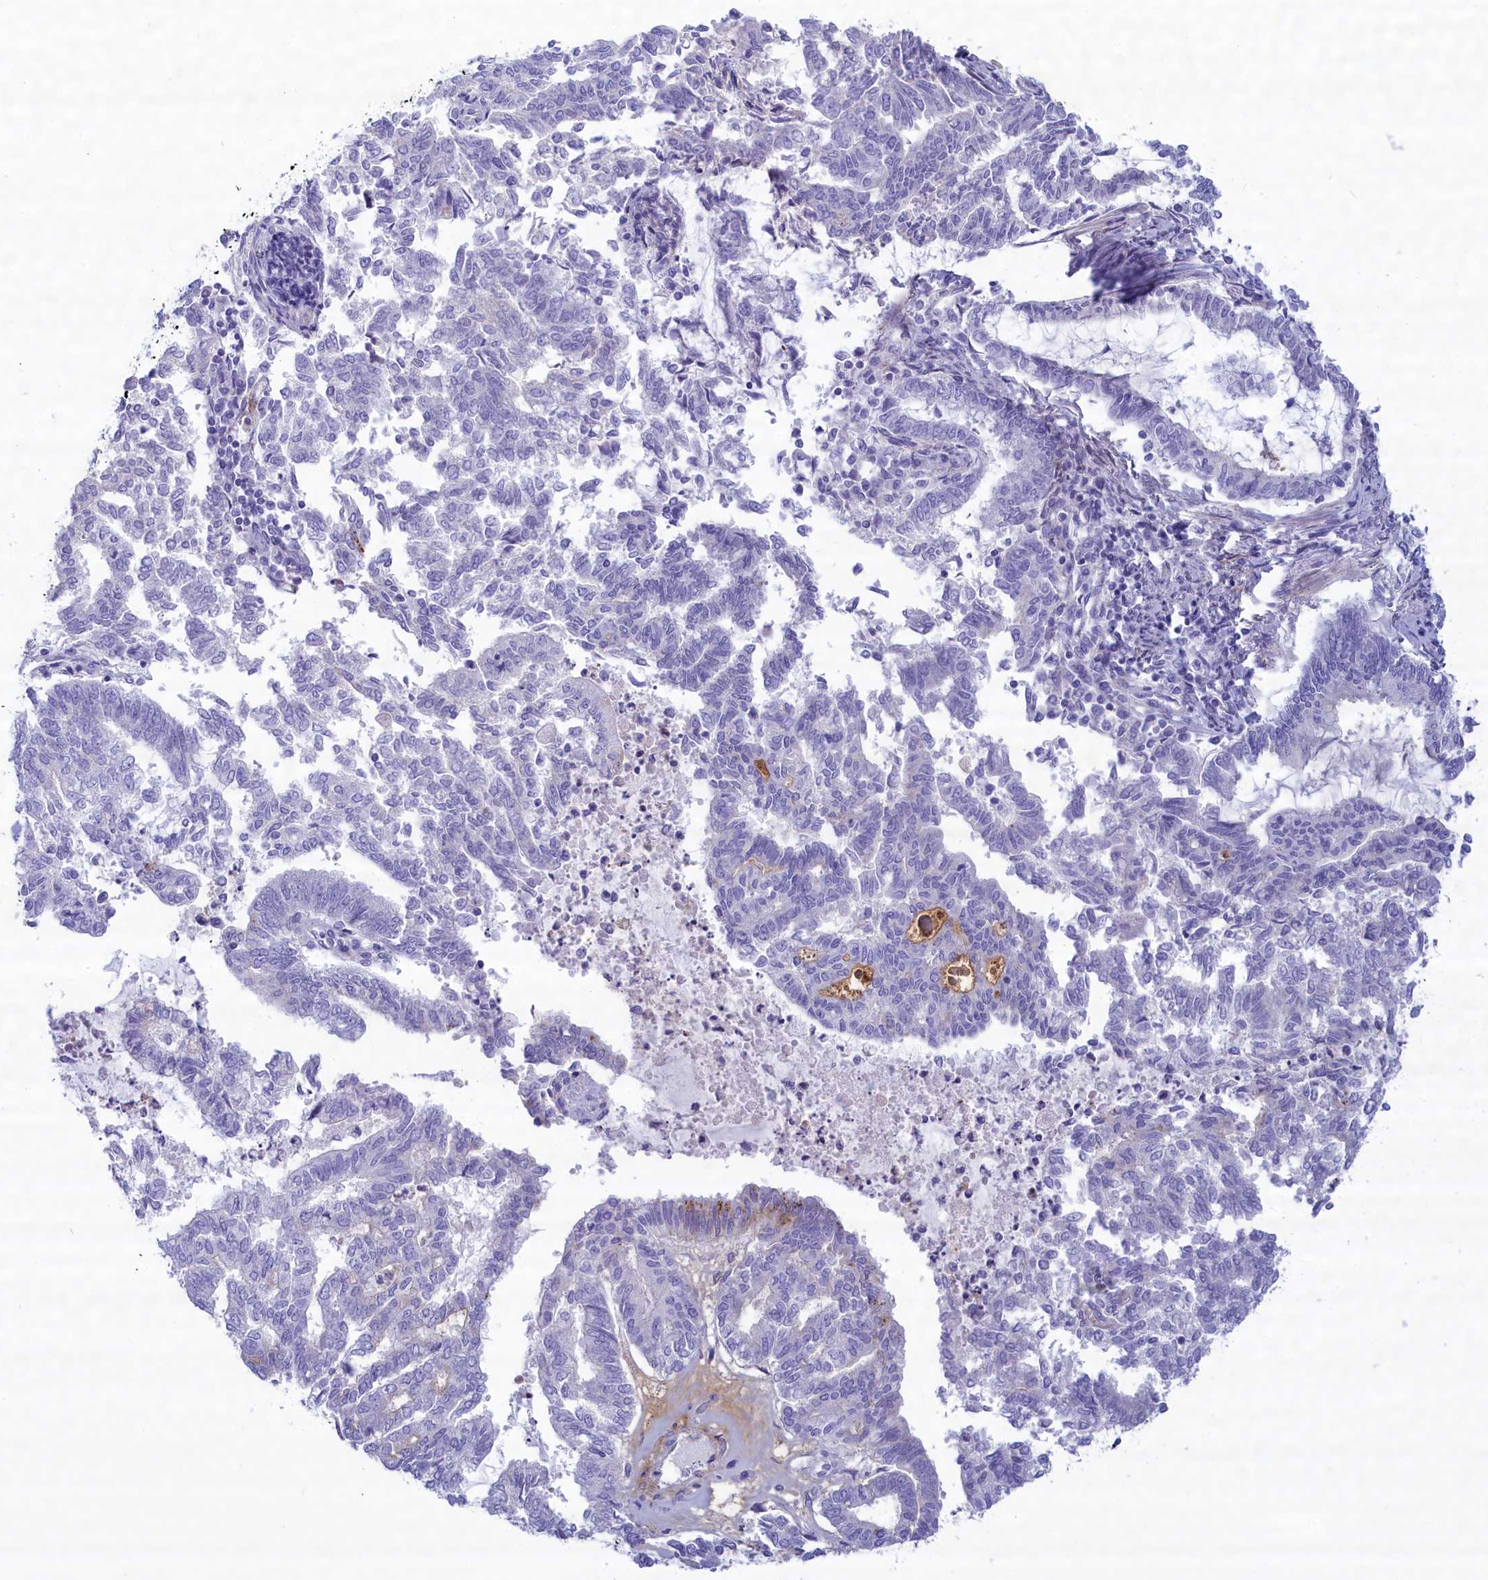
{"staining": {"intensity": "negative", "quantity": "none", "location": "none"}, "tissue": "endometrial cancer", "cell_type": "Tumor cells", "image_type": "cancer", "snomed": [{"axis": "morphology", "description": "Adenocarcinoma, NOS"}, {"axis": "topography", "description": "Endometrium"}], "caption": "This is an immunohistochemistry (IHC) micrograph of human adenocarcinoma (endometrial). There is no positivity in tumor cells.", "gene": "MPV17L2", "patient": {"sex": "female", "age": 79}}